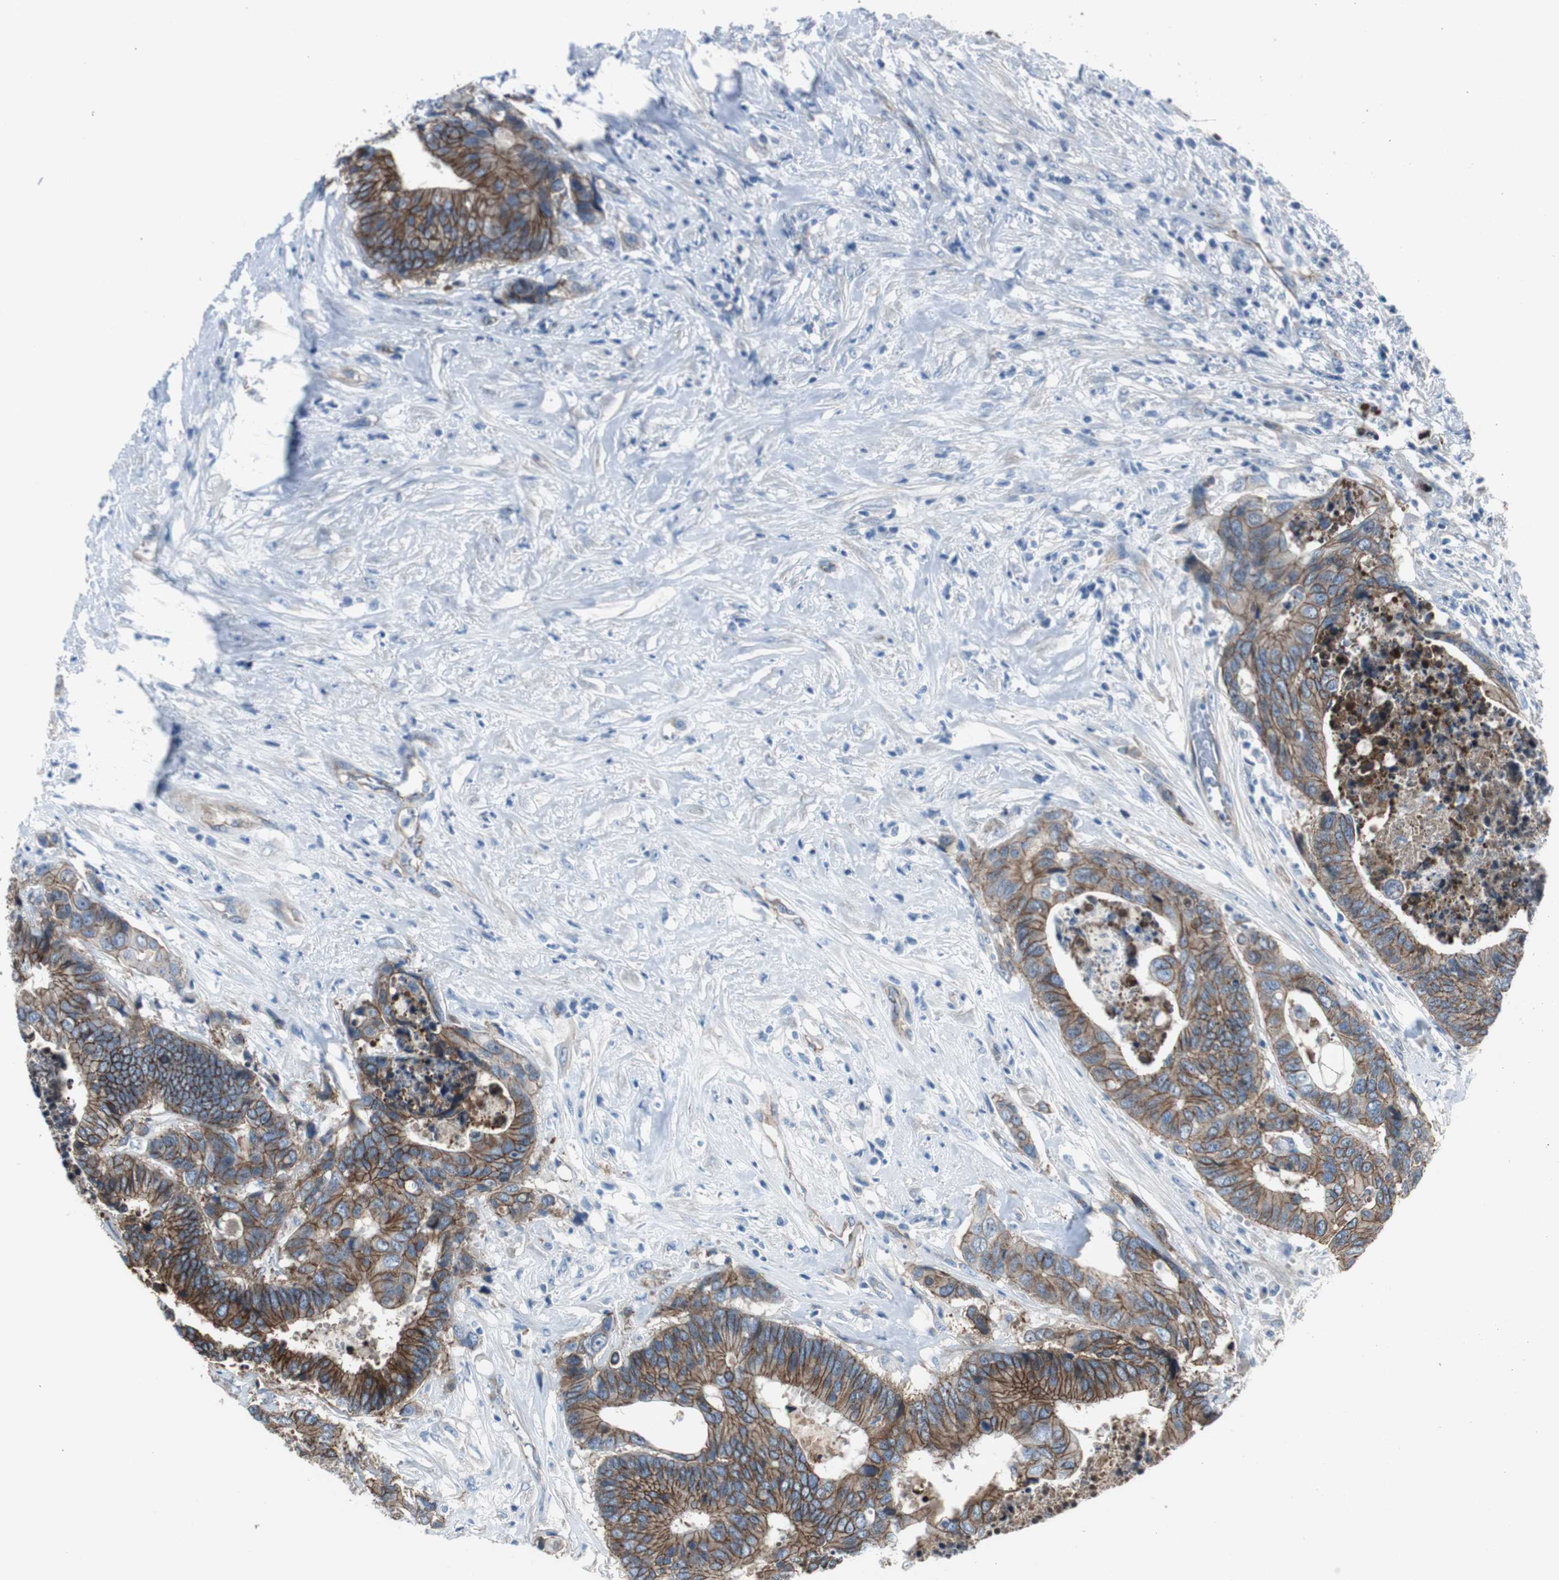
{"staining": {"intensity": "strong", "quantity": ">75%", "location": "cytoplasmic/membranous"}, "tissue": "colorectal cancer", "cell_type": "Tumor cells", "image_type": "cancer", "snomed": [{"axis": "morphology", "description": "Adenocarcinoma, NOS"}, {"axis": "topography", "description": "Rectum"}], "caption": "Colorectal cancer was stained to show a protein in brown. There is high levels of strong cytoplasmic/membranous staining in about >75% of tumor cells.", "gene": "STXBP4", "patient": {"sex": "male", "age": 55}}